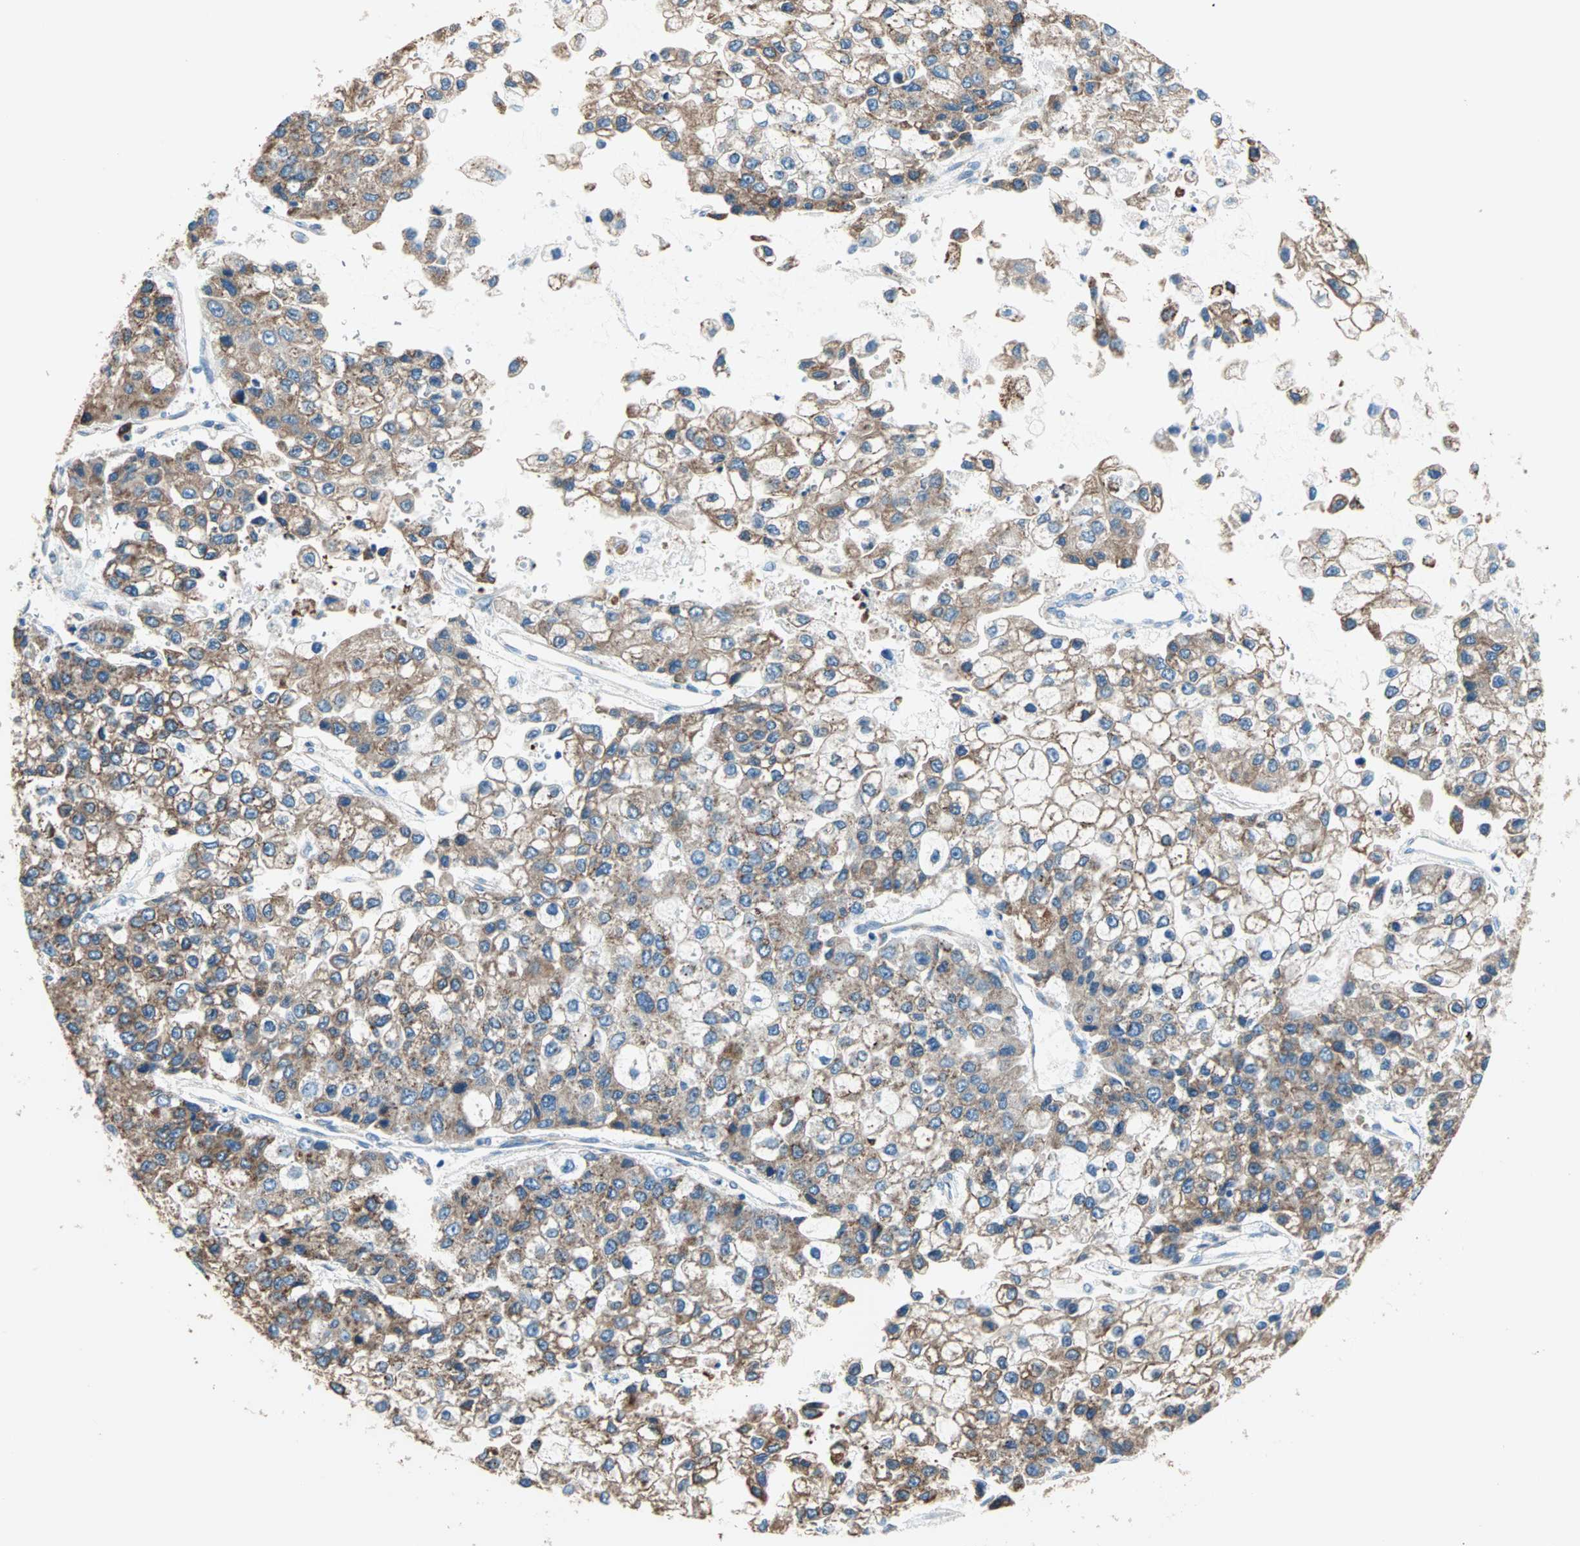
{"staining": {"intensity": "moderate", "quantity": ">75%", "location": "cytoplasmic/membranous"}, "tissue": "liver cancer", "cell_type": "Tumor cells", "image_type": "cancer", "snomed": [{"axis": "morphology", "description": "Carcinoma, Hepatocellular, NOS"}, {"axis": "topography", "description": "Liver"}], "caption": "About >75% of tumor cells in human liver cancer display moderate cytoplasmic/membranous protein staining as visualized by brown immunohistochemical staining.", "gene": "PLCXD1", "patient": {"sex": "female", "age": 66}}